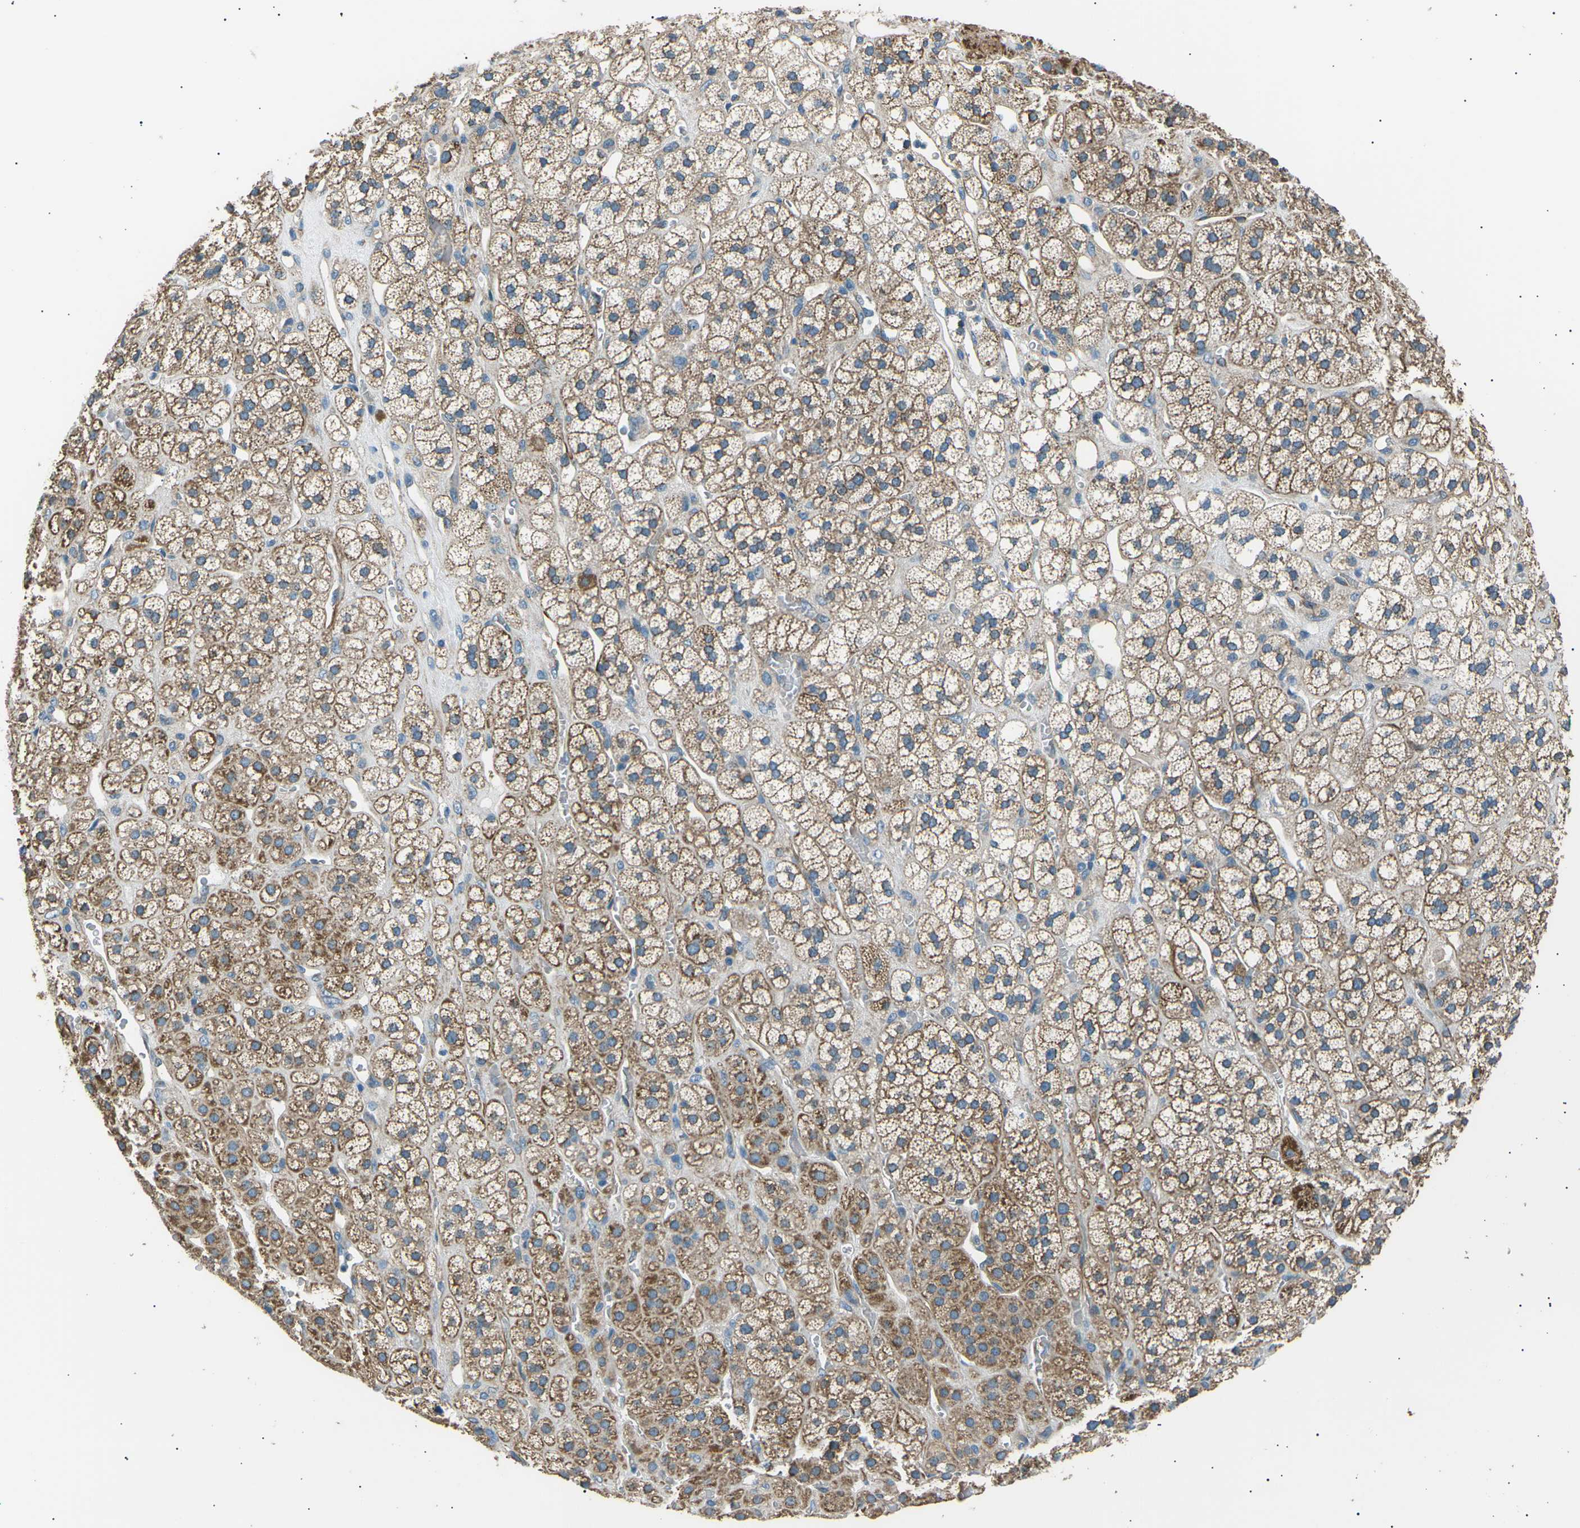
{"staining": {"intensity": "moderate", "quantity": ">75%", "location": "cytoplasmic/membranous"}, "tissue": "adrenal gland", "cell_type": "Glandular cells", "image_type": "normal", "snomed": [{"axis": "morphology", "description": "Normal tissue, NOS"}, {"axis": "topography", "description": "Adrenal gland"}], "caption": "A high-resolution image shows IHC staining of normal adrenal gland, which reveals moderate cytoplasmic/membranous staining in approximately >75% of glandular cells.", "gene": "SLK", "patient": {"sex": "male", "age": 56}}